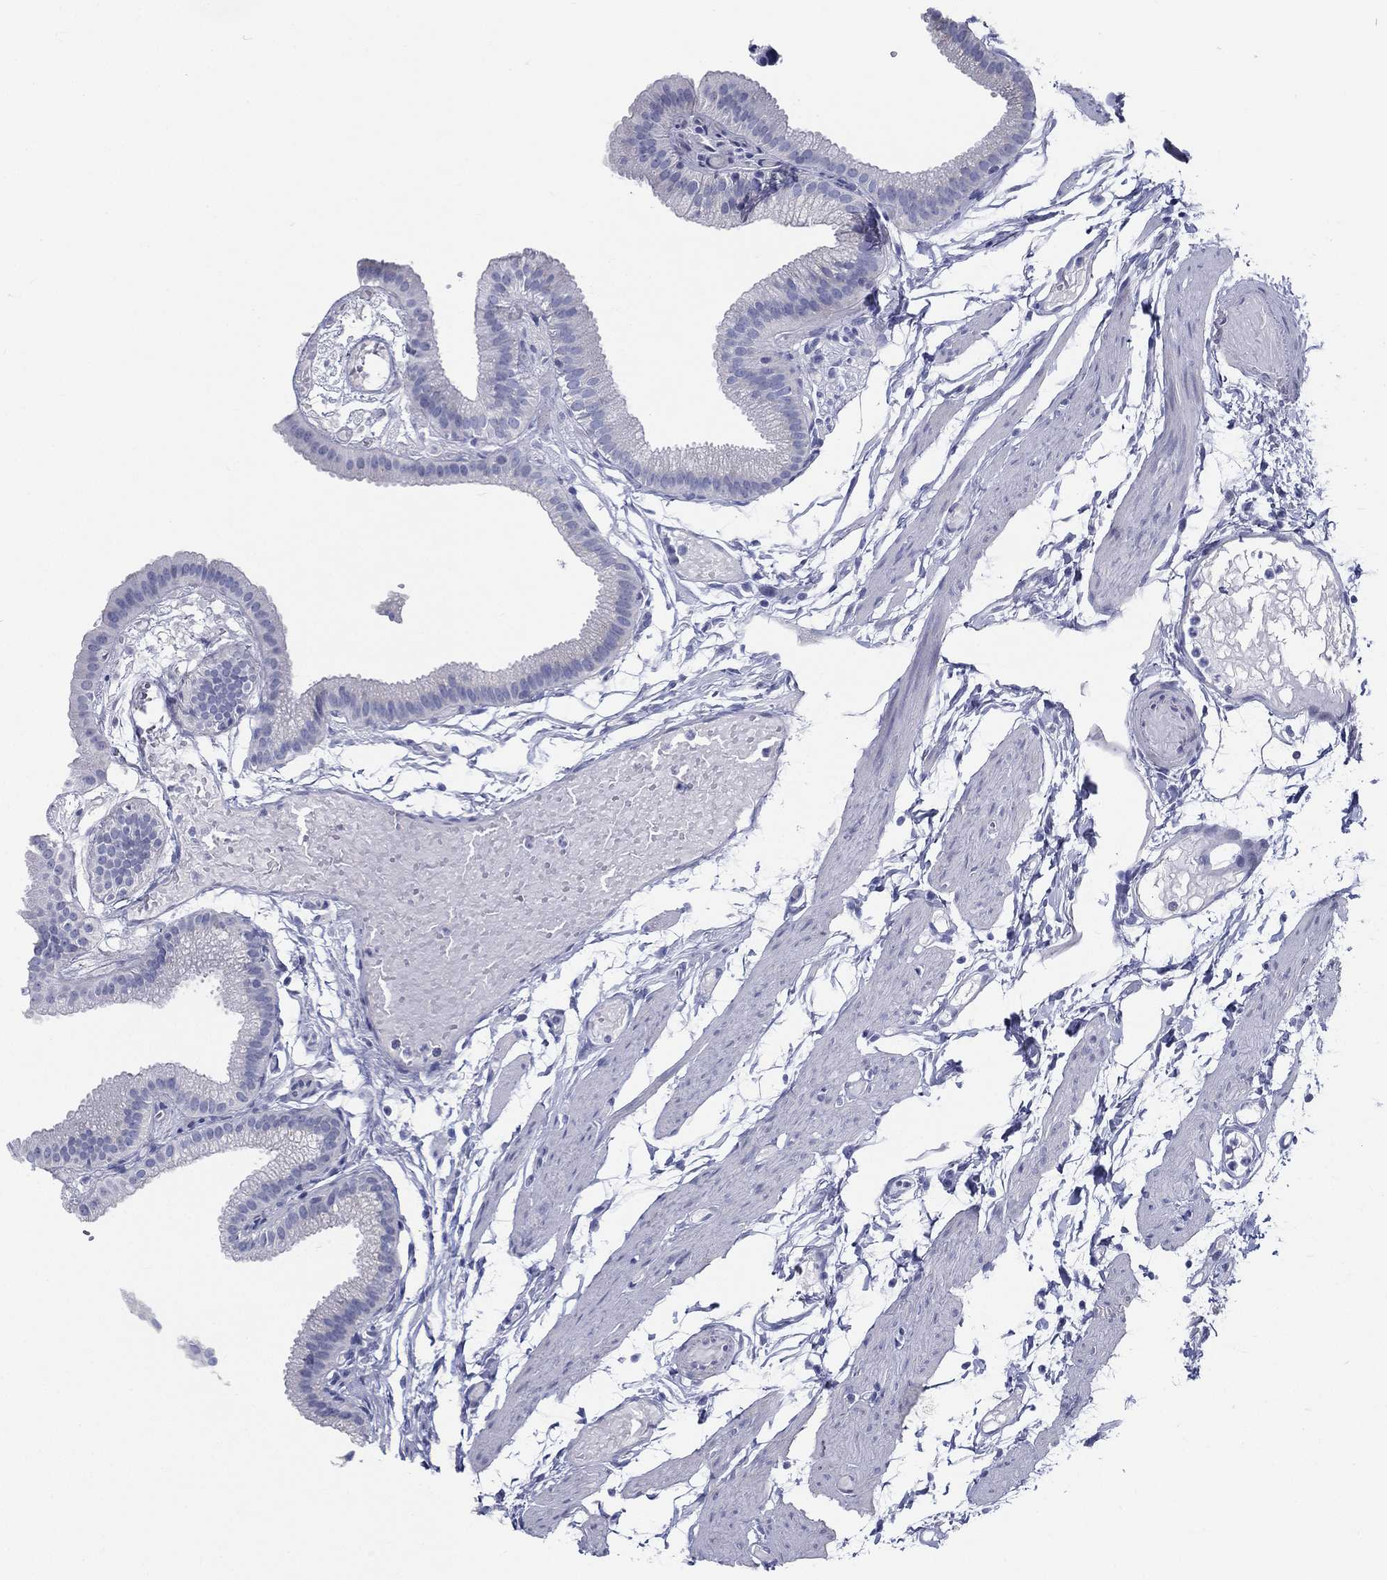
{"staining": {"intensity": "negative", "quantity": "none", "location": "none"}, "tissue": "gallbladder", "cell_type": "Glandular cells", "image_type": "normal", "snomed": [{"axis": "morphology", "description": "Normal tissue, NOS"}, {"axis": "topography", "description": "Gallbladder"}], "caption": "There is no significant staining in glandular cells of gallbladder. Nuclei are stained in blue.", "gene": "RSPH4A", "patient": {"sex": "female", "age": 45}}